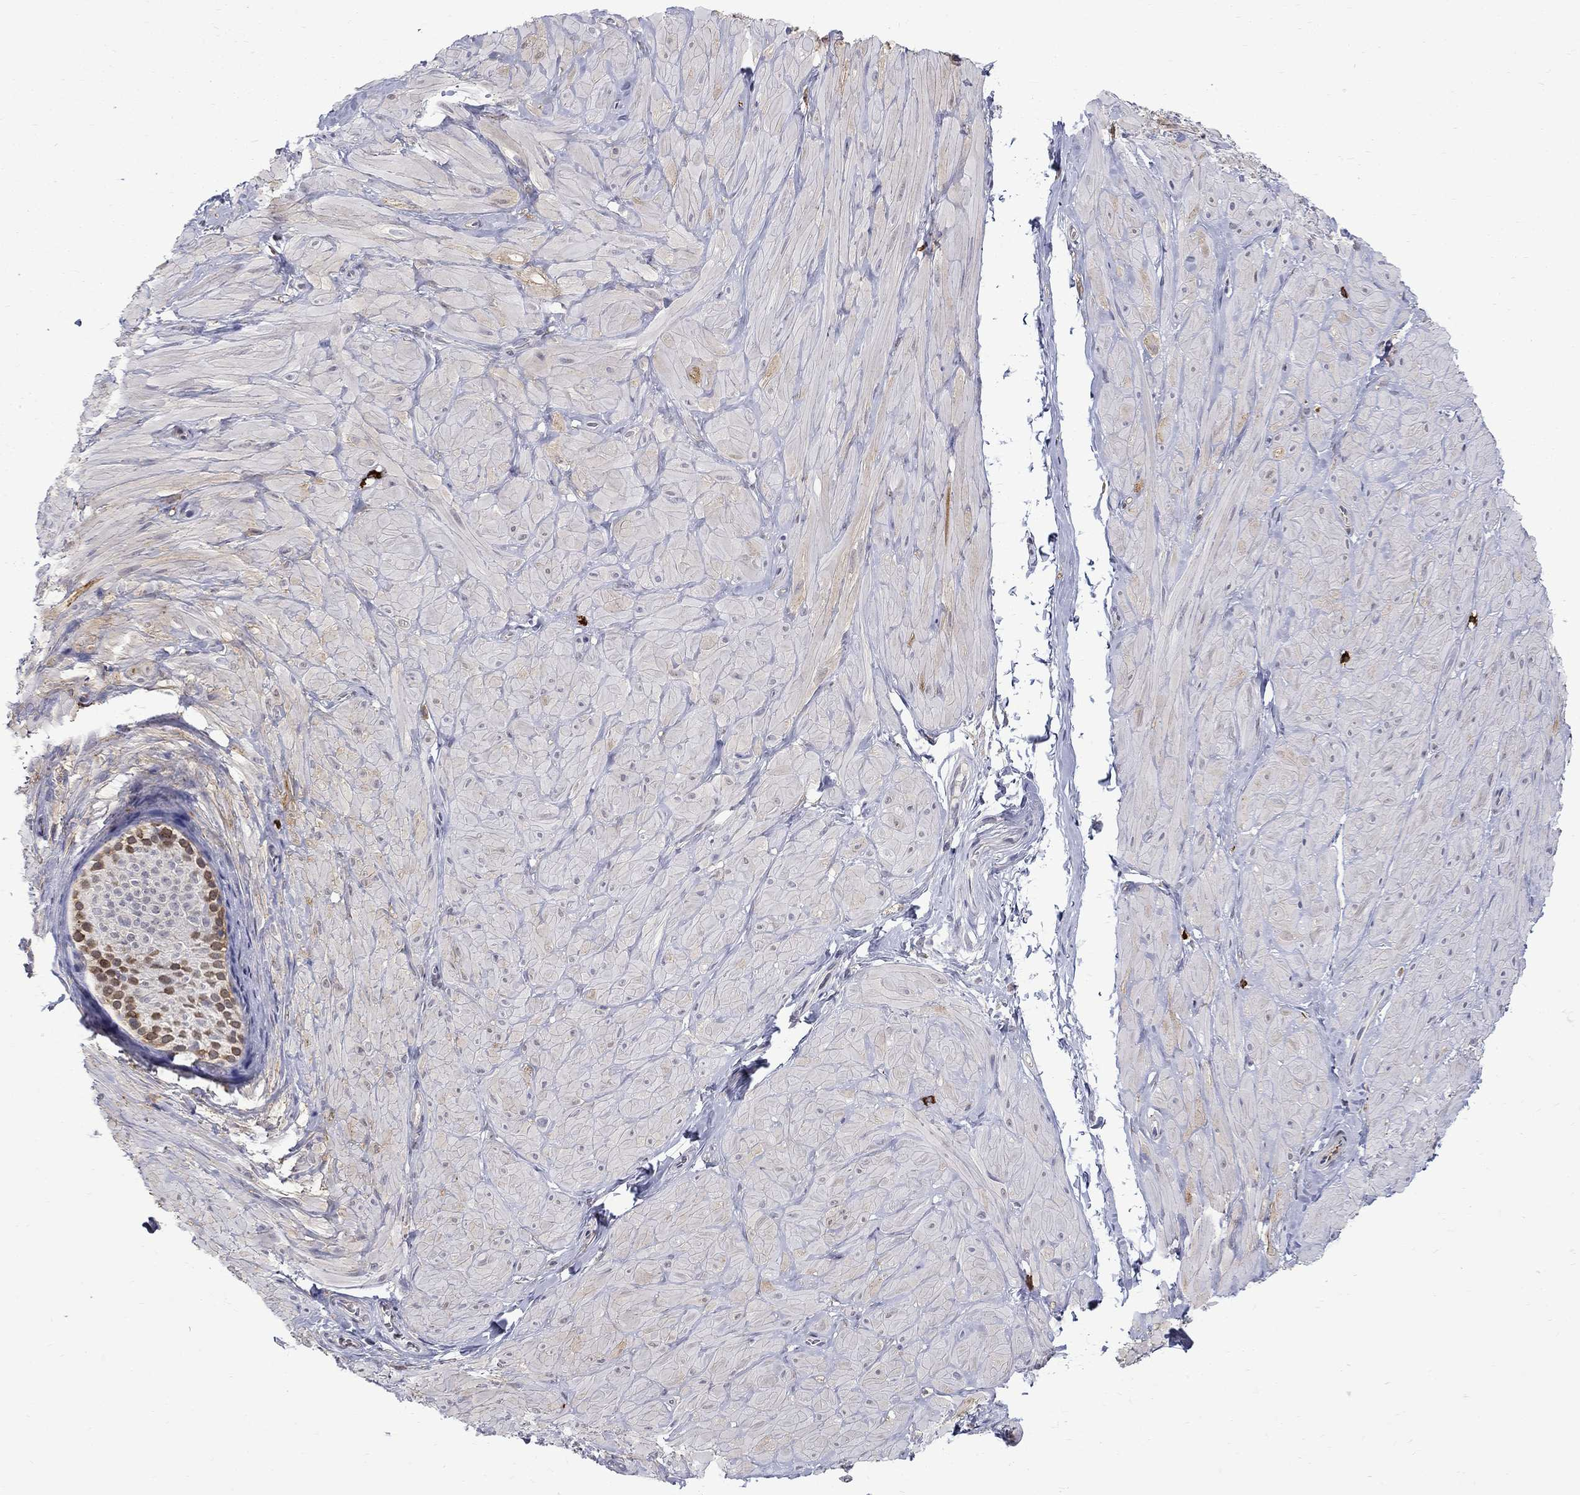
{"staining": {"intensity": "negative", "quantity": "none", "location": "none"}, "tissue": "adipose tissue", "cell_type": "Adipocytes", "image_type": "normal", "snomed": [{"axis": "morphology", "description": "Normal tissue, NOS"}, {"axis": "topography", "description": "Smooth muscle"}, {"axis": "topography", "description": "Peripheral nerve tissue"}], "caption": "The histopathology image reveals no staining of adipocytes in normal adipose tissue.", "gene": "PCBP2", "patient": {"sex": "male", "age": 22}}